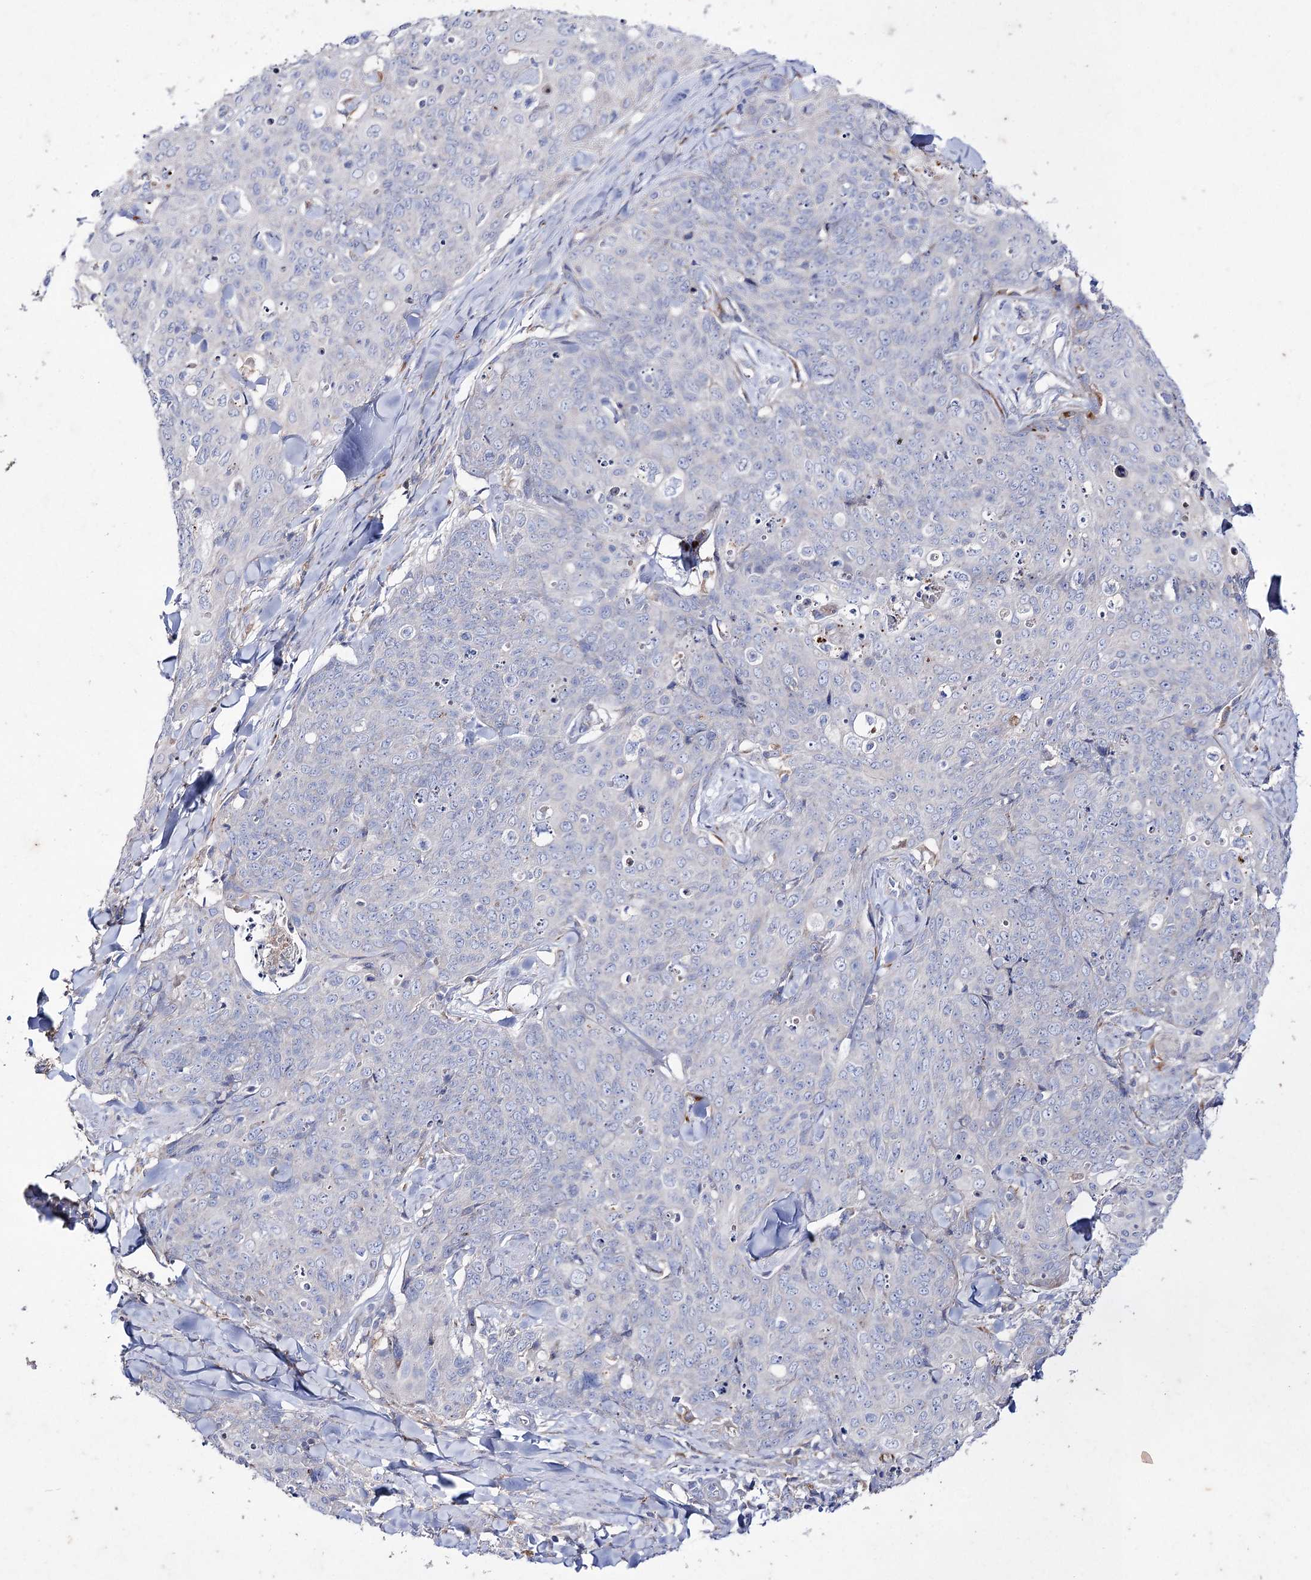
{"staining": {"intensity": "negative", "quantity": "none", "location": "none"}, "tissue": "skin cancer", "cell_type": "Tumor cells", "image_type": "cancer", "snomed": [{"axis": "morphology", "description": "Squamous cell carcinoma, NOS"}, {"axis": "topography", "description": "Skin"}, {"axis": "topography", "description": "Vulva"}], "caption": "This is a micrograph of immunohistochemistry staining of skin cancer (squamous cell carcinoma), which shows no expression in tumor cells.", "gene": "NAGLU", "patient": {"sex": "female", "age": 85}}